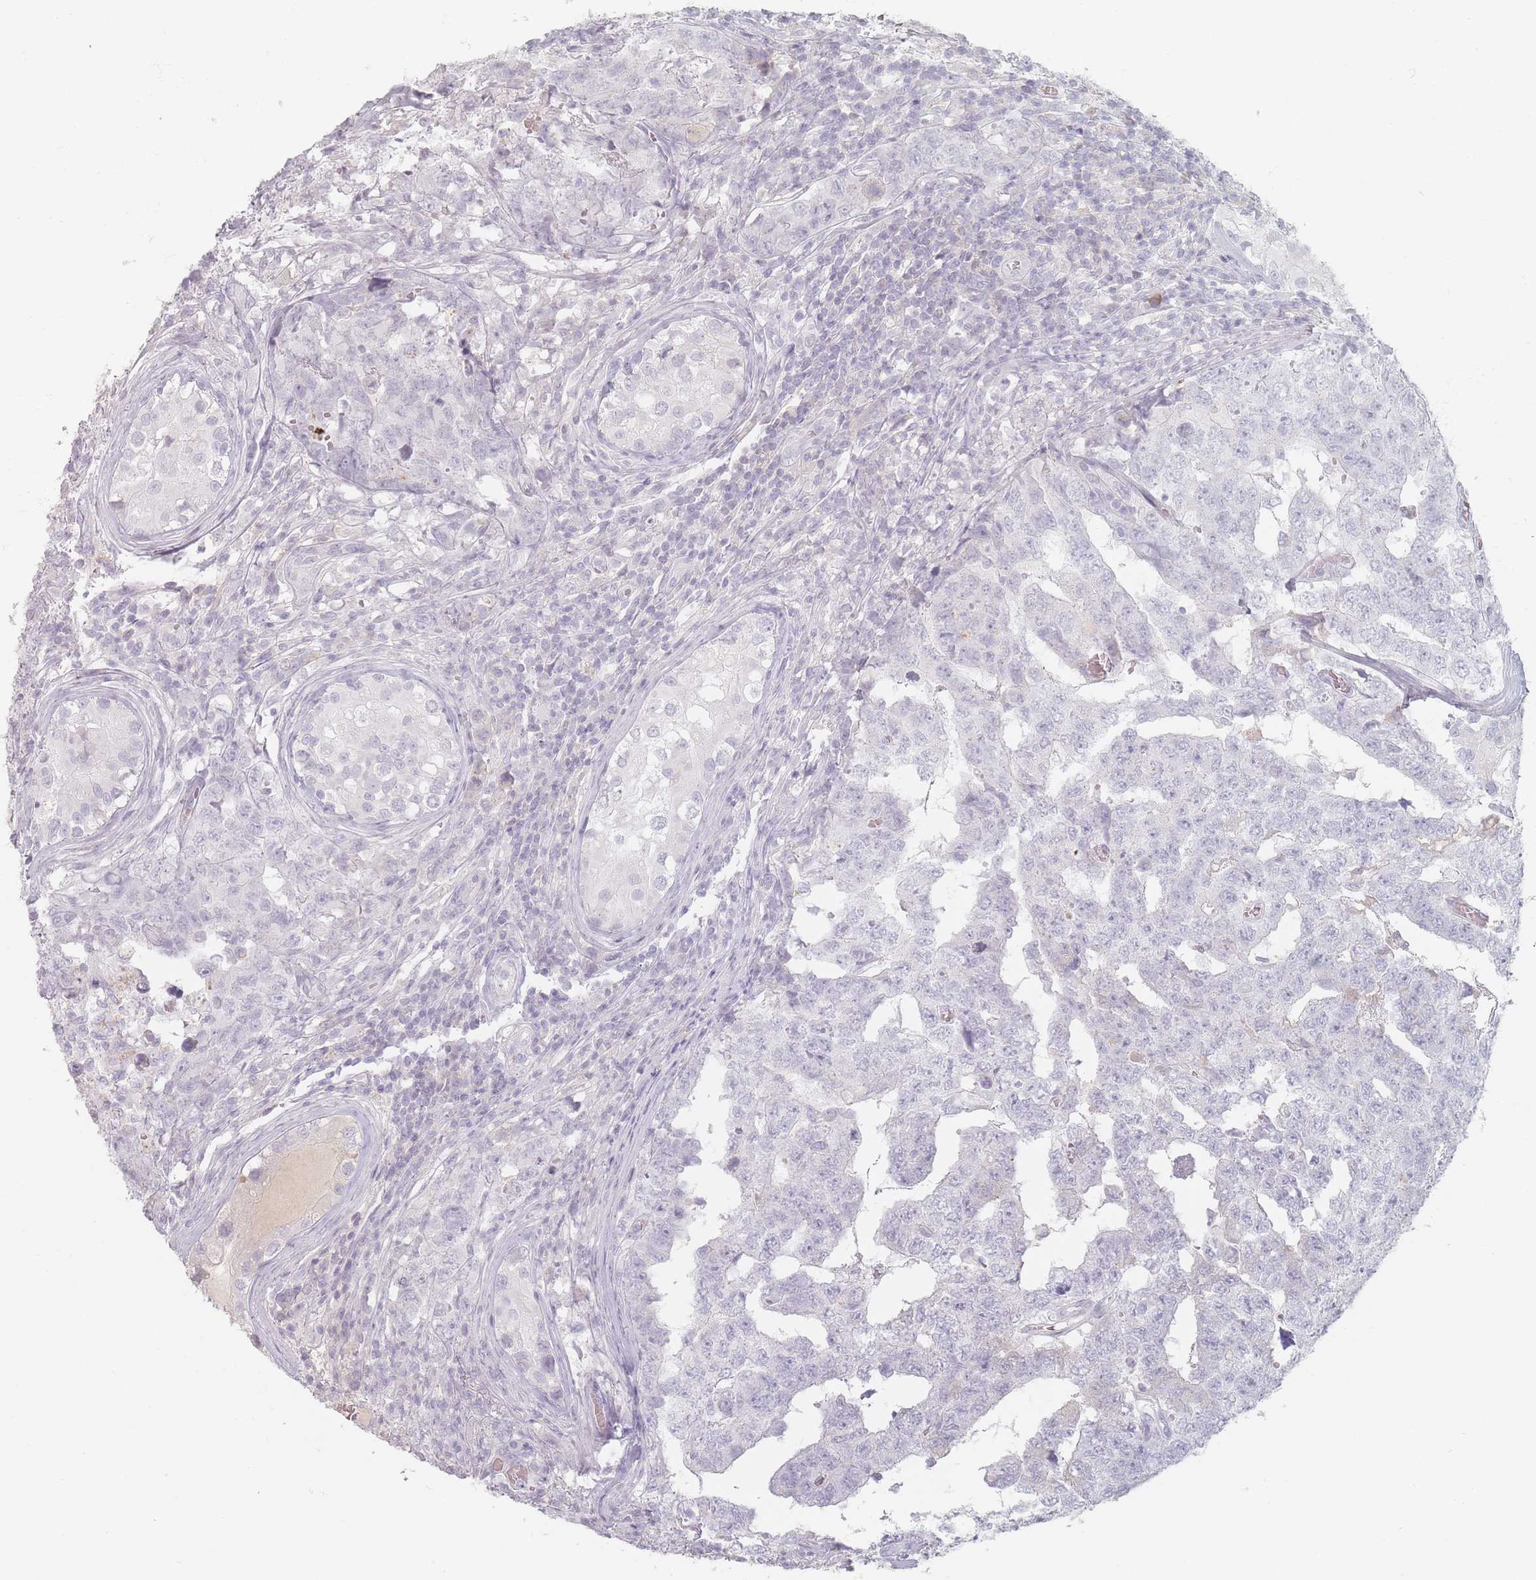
{"staining": {"intensity": "negative", "quantity": "none", "location": "none"}, "tissue": "testis cancer", "cell_type": "Tumor cells", "image_type": "cancer", "snomed": [{"axis": "morphology", "description": "Carcinoma, Embryonal, NOS"}, {"axis": "topography", "description": "Testis"}], "caption": "IHC image of human testis cancer stained for a protein (brown), which exhibits no staining in tumor cells.", "gene": "HELZ2", "patient": {"sex": "male", "age": 25}}